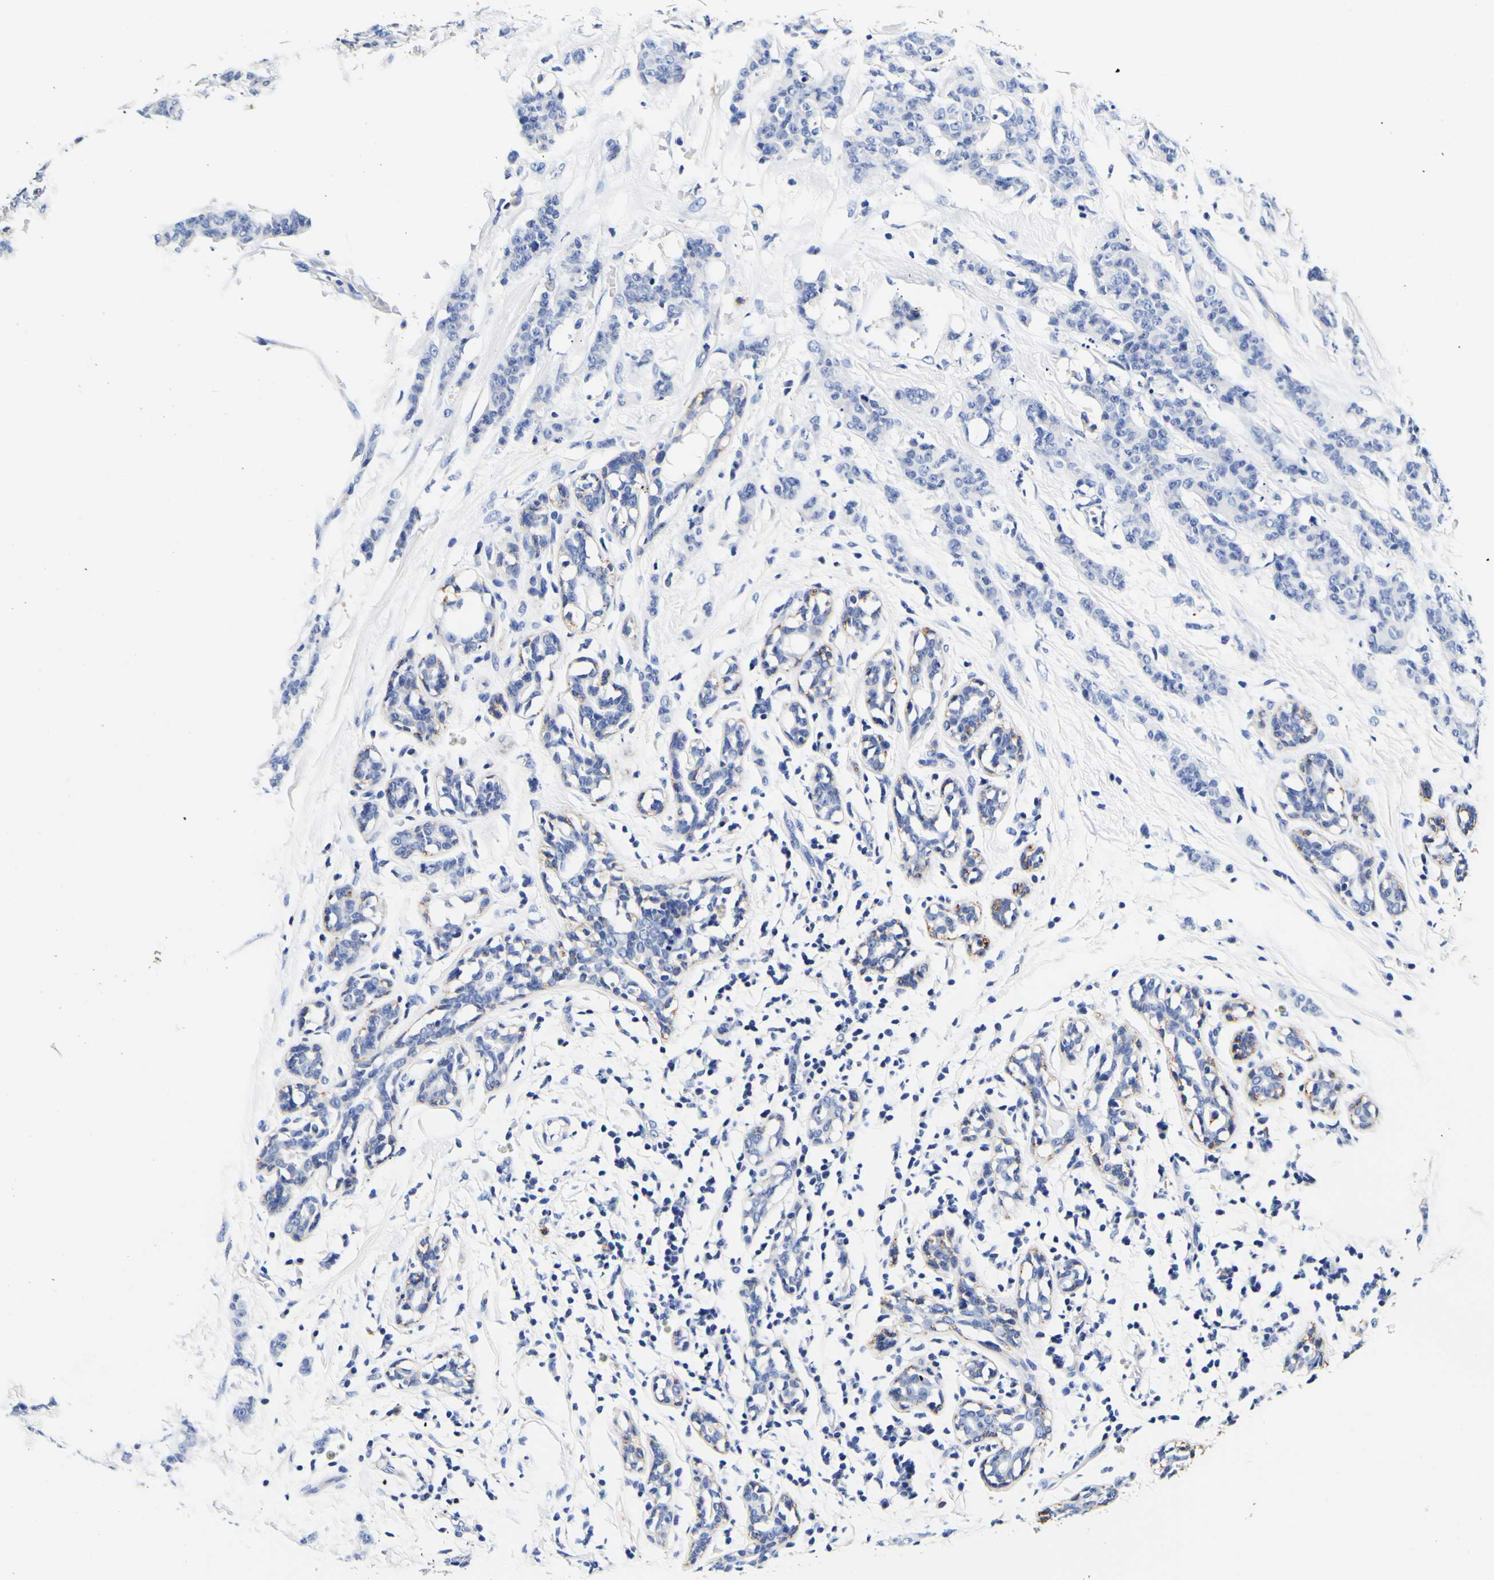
{"staining": {"intensity": "weak", "quantity": "<25%", "location": "cytoplasmic/membranous"}, "tissue": "breast cancer", "cell_type": "Tumor cells", "image_type": "cancer", "snomed": [{"axis": "morphology", "description": "Normal tissue, NOS"}, {"axis": "morphology", "description": "Duct carcinoma"}, {"axis": "topography", "description": "Breast"}], "caption": "DAB (3,3'-diaminobenzidine) immunohistochemical staining of human breast cancer (intraductal carcinoma) exhibits no significant expression in tumor cells.", "gene": "CAMK4", "patient": {"sex": "female", "age": 40}}